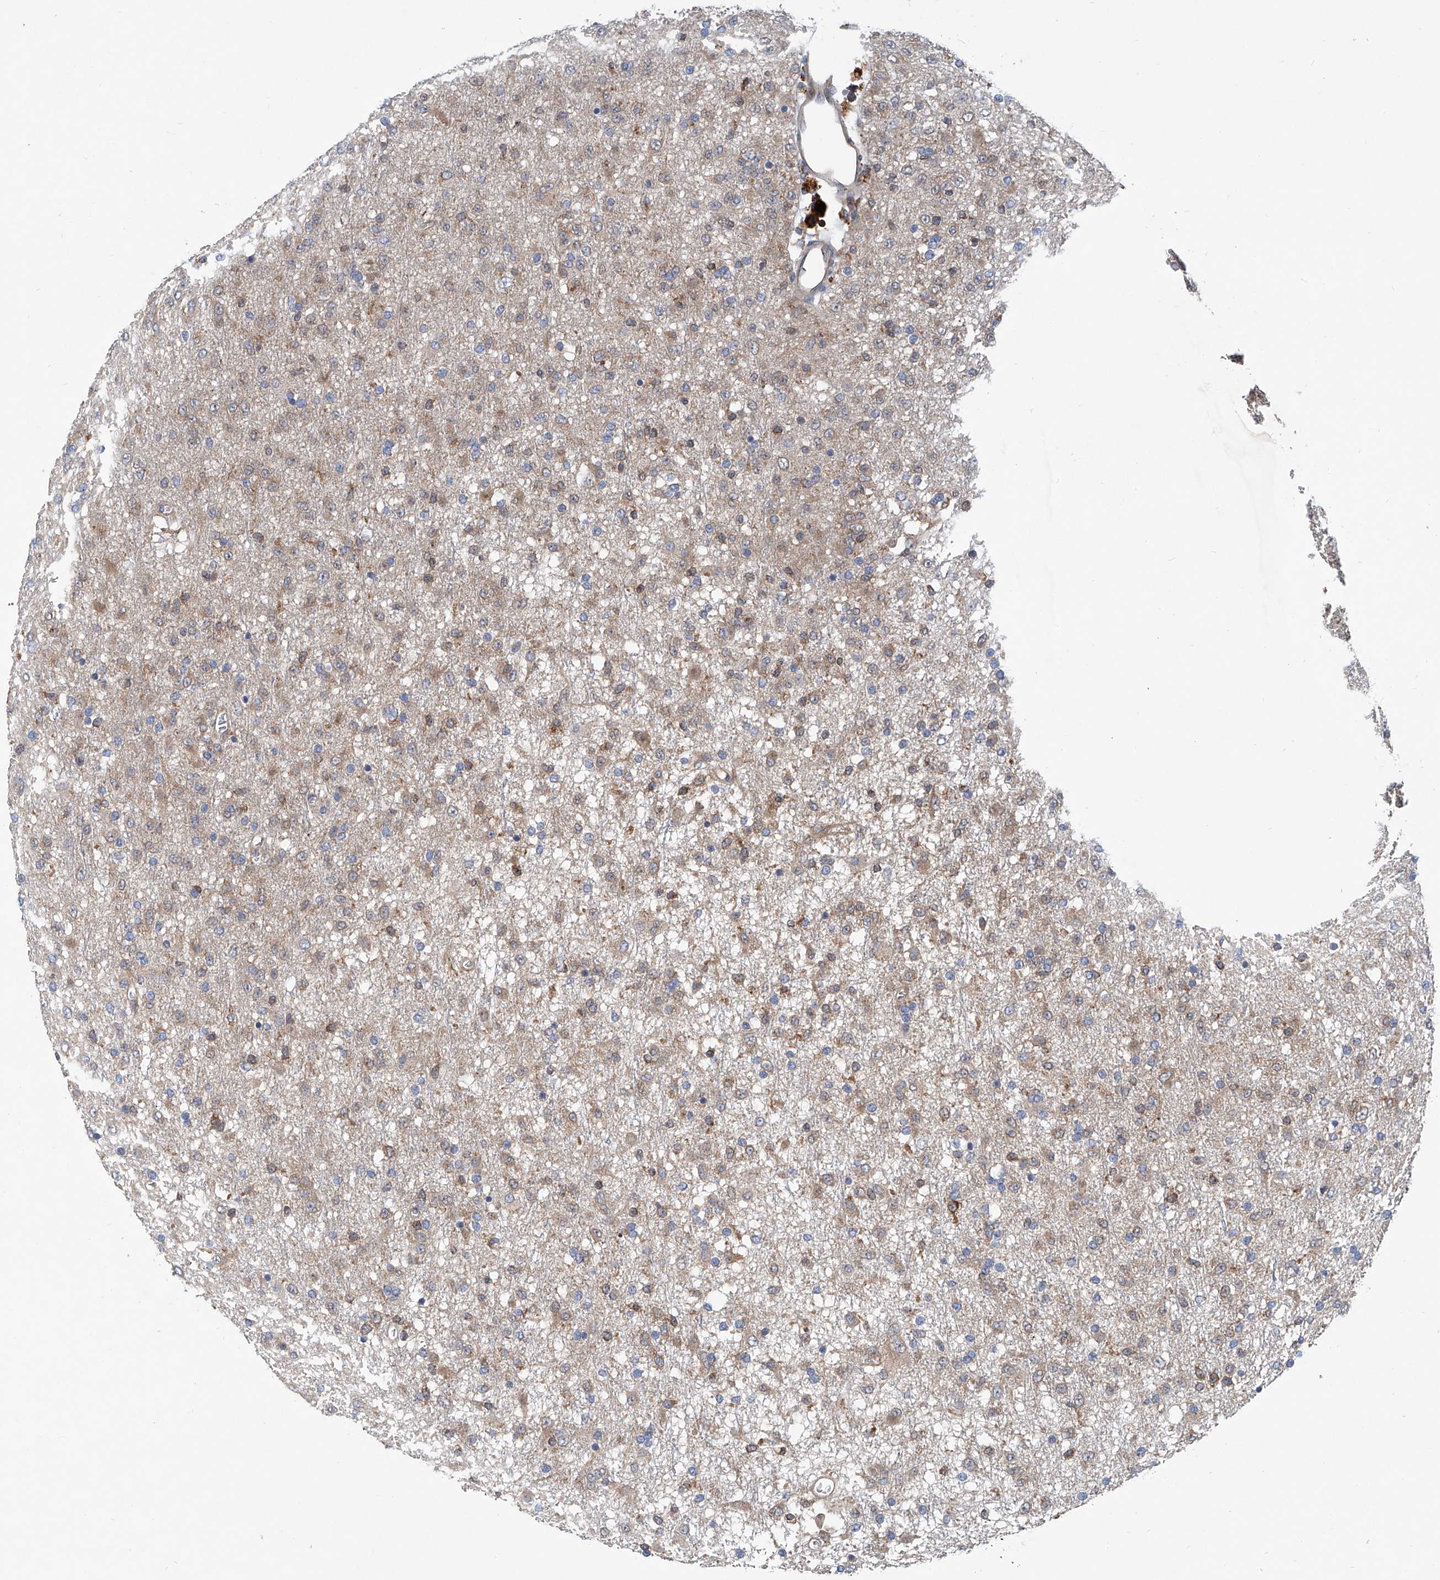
{"staining": {"intensity": "moderate", "quantity": "25%-75%", "location": "cytoplasmic/membranous"}, "tissue": "glioma", "cell_type": "Tumor cells", "image_type": "cancer", "snomed": [{"axis": "morphology", "description": "Glioma, malignant, Low grade"}, {"axis": "topography", "description": "Brain"}], "caption": "Immunohistochemical staining of glioma displays medium levels of moderate cytoplasmic/membranous protein expression in about 25%-75% of tumor cells. (brown staining indicates protein expression, while blue staining denotes nuclei).", "gene": "TRIM38", "patient": {"sex": "male", "age": 65}}